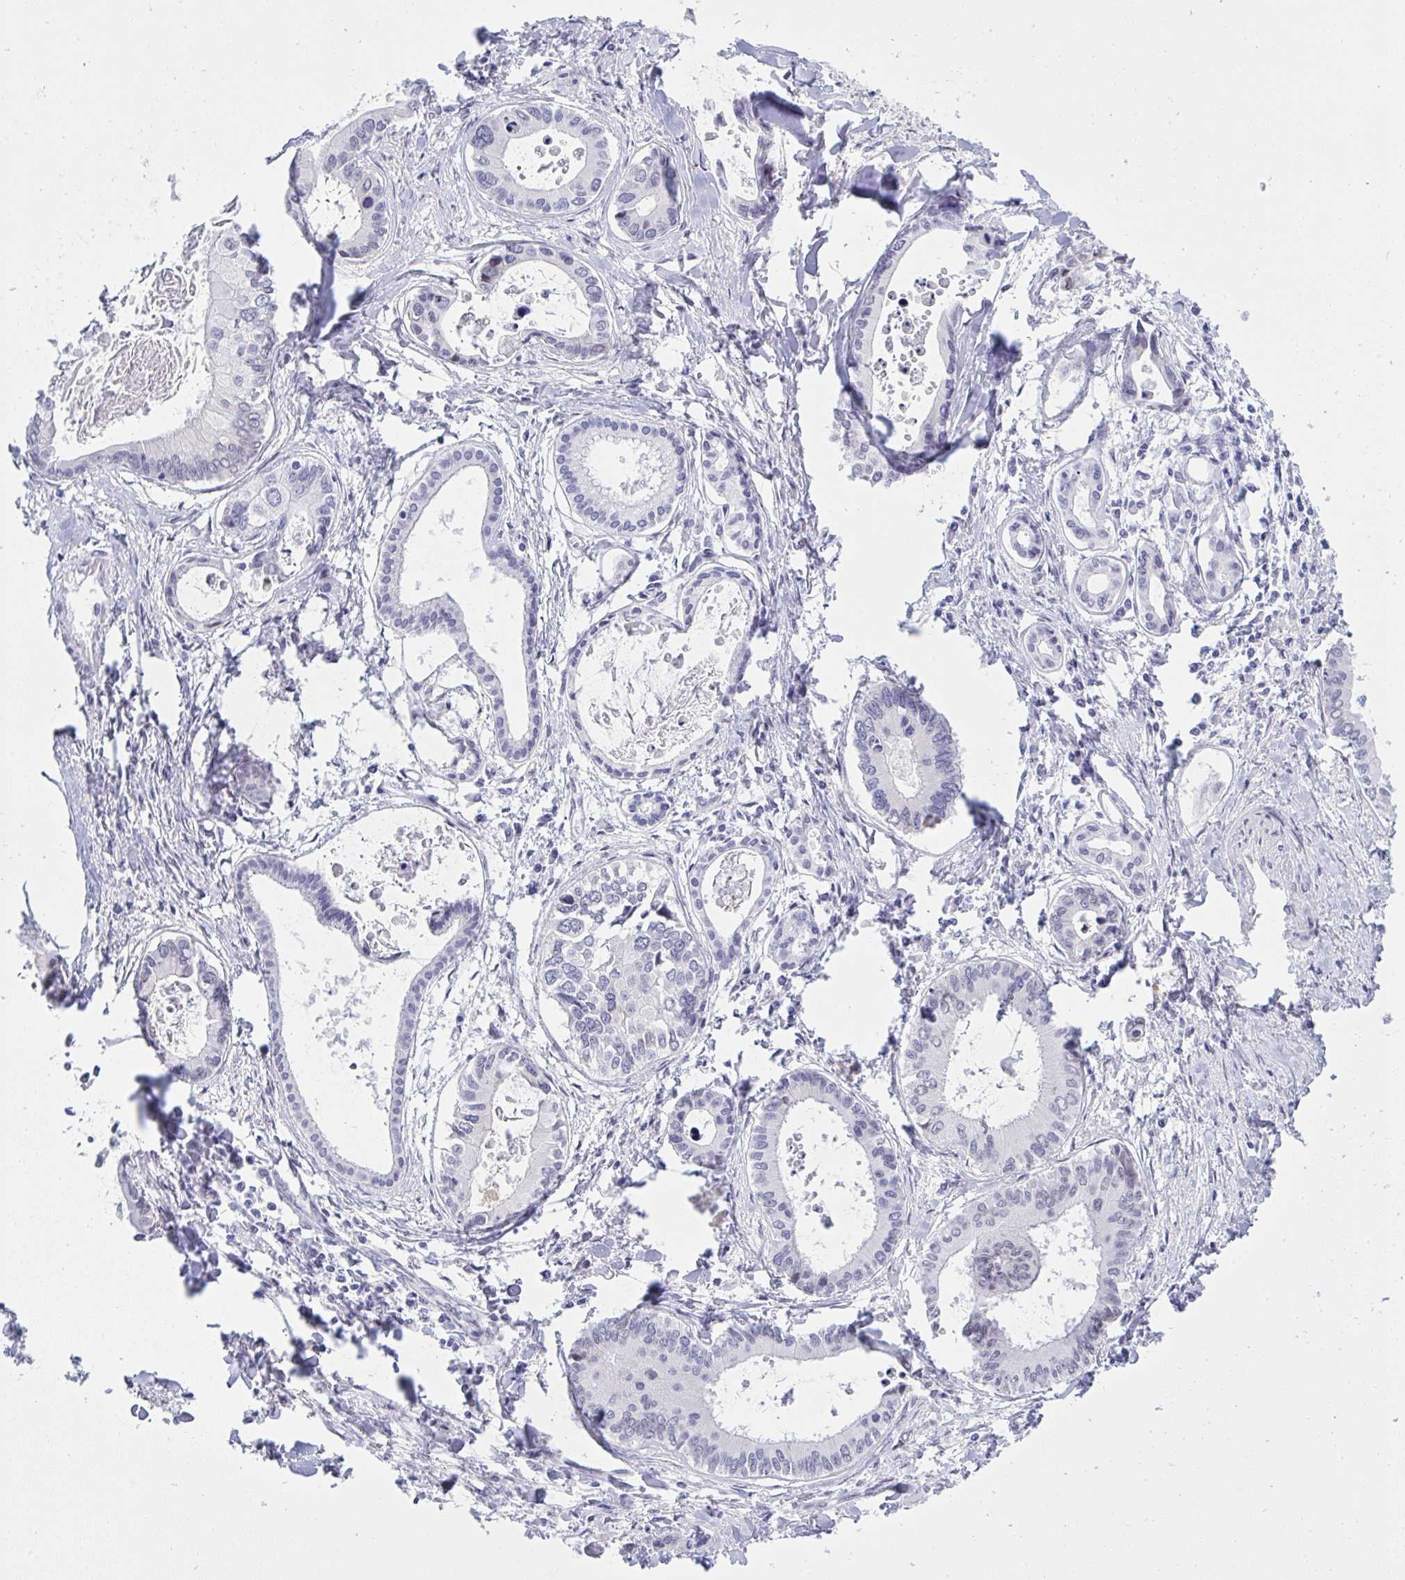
{"staining": {"intensity": "negative", "quantity": "none", "location": "none"}, "tissue": "liver cancer", "cell_type": "Tumor cells", "image_type": "cancer", "snomed": [{"axis": "morphology", "description": "Cholangiocarcinoma"}, {"axis": "topography", "description": "Liver"}], "caption": "Human liver cancer (cholangiocarcinoma) stained for a protein using IHC shows no expression in tumor cells.", "gene": "MFSD4A", "patient": {"sex": "male", "age": 66}}